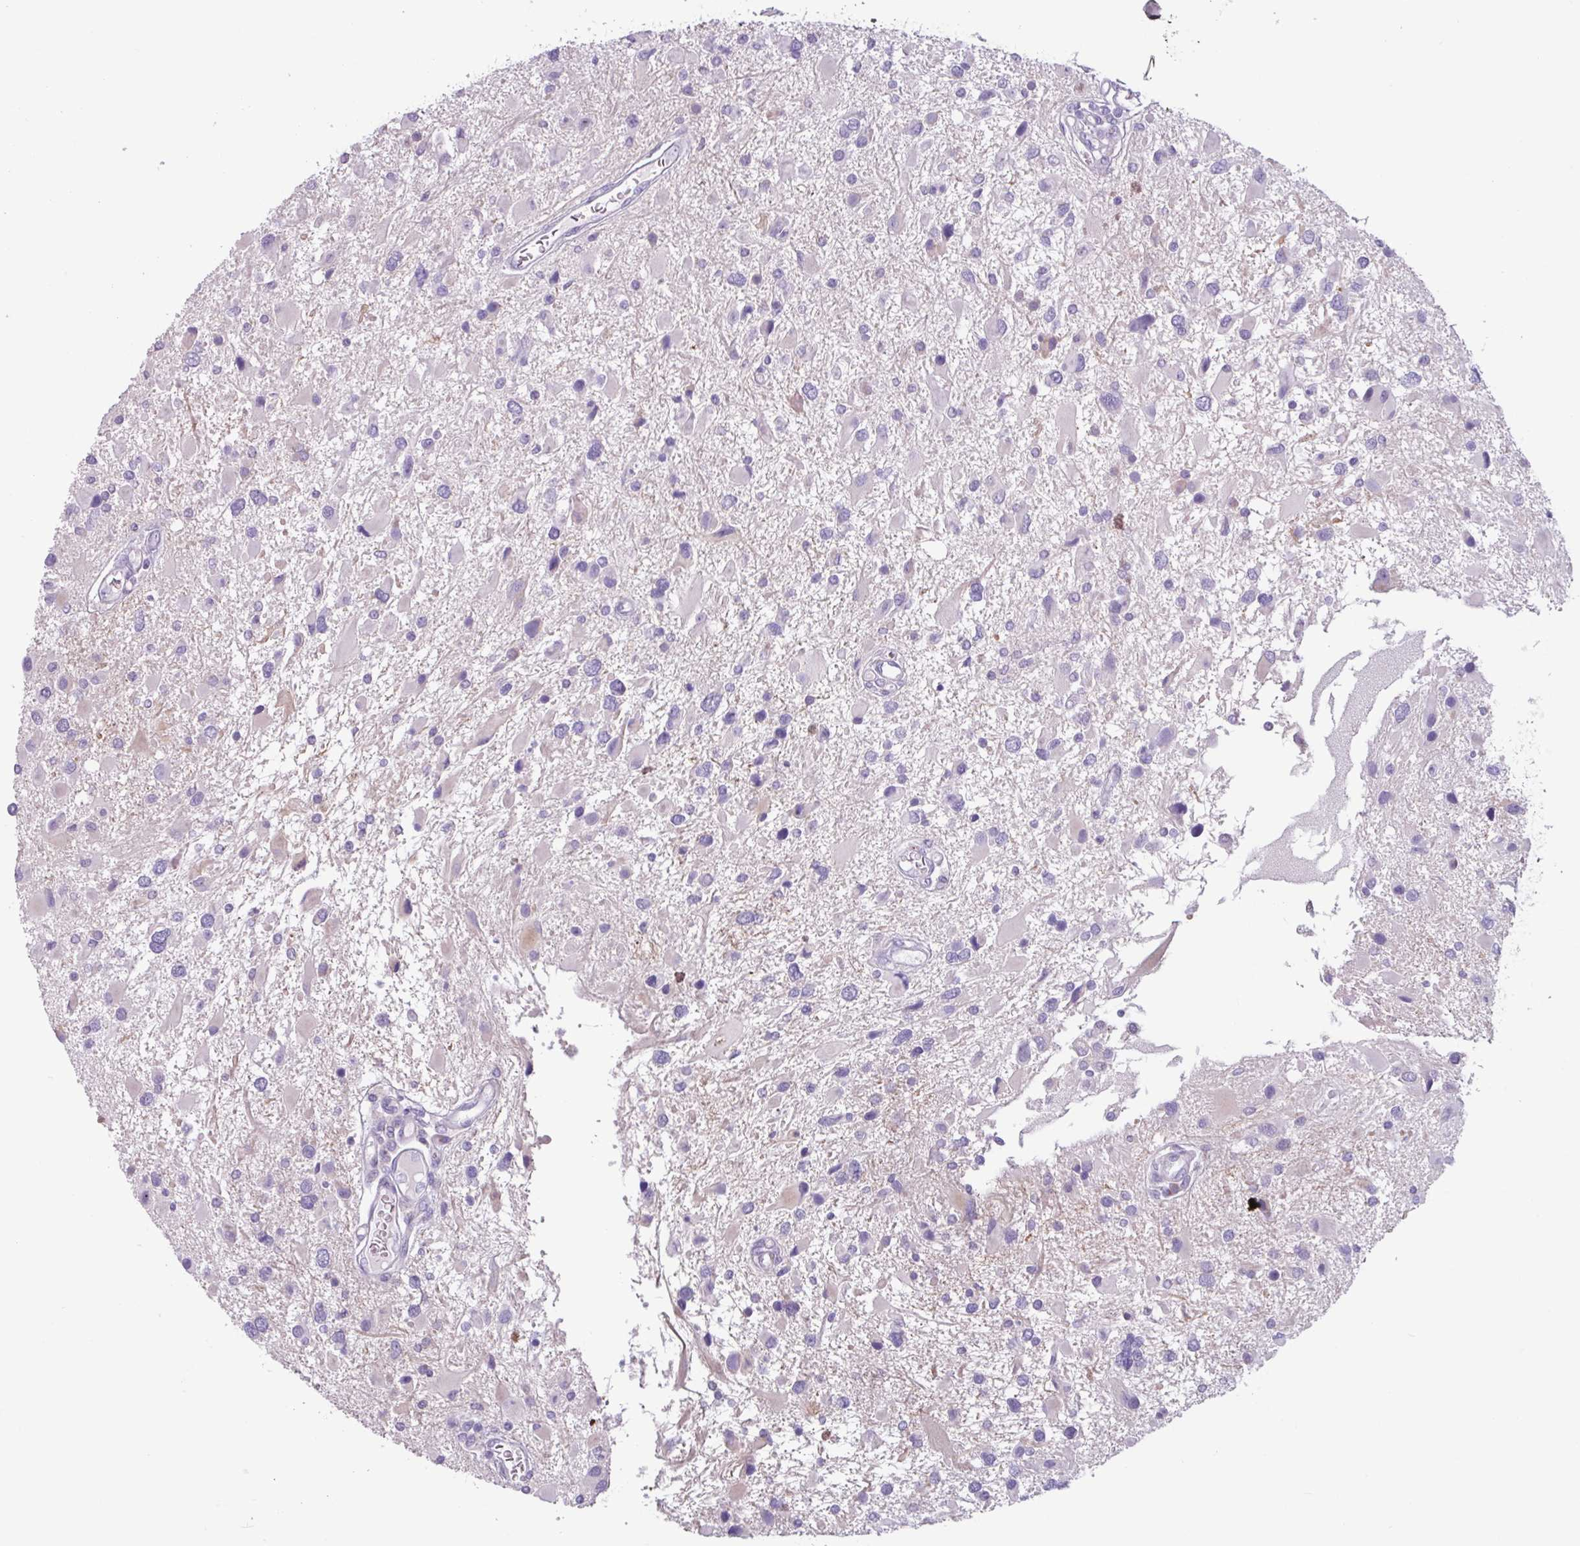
{"staining": {"intensity": "weak", "quantity": "<25%", "location": "cytoplasmic/membranous"}, "tissue": "glioma", "cell_type": "Tumor cells", "image_type": "cancer", "snomed": [{"axis": "morphology", "description": "Glioma, malignant, High grade"}, {"axis": "topography", "description": "Brain"}], "caption": "High power microscopy image of an immunohistochemistry (IHC) micrograph of high-grade glioma (malignant), revealing no significant positivity in tumor cells.", "gene": "ADGRE1", "patient": {"sex": "male", "age": 53}}